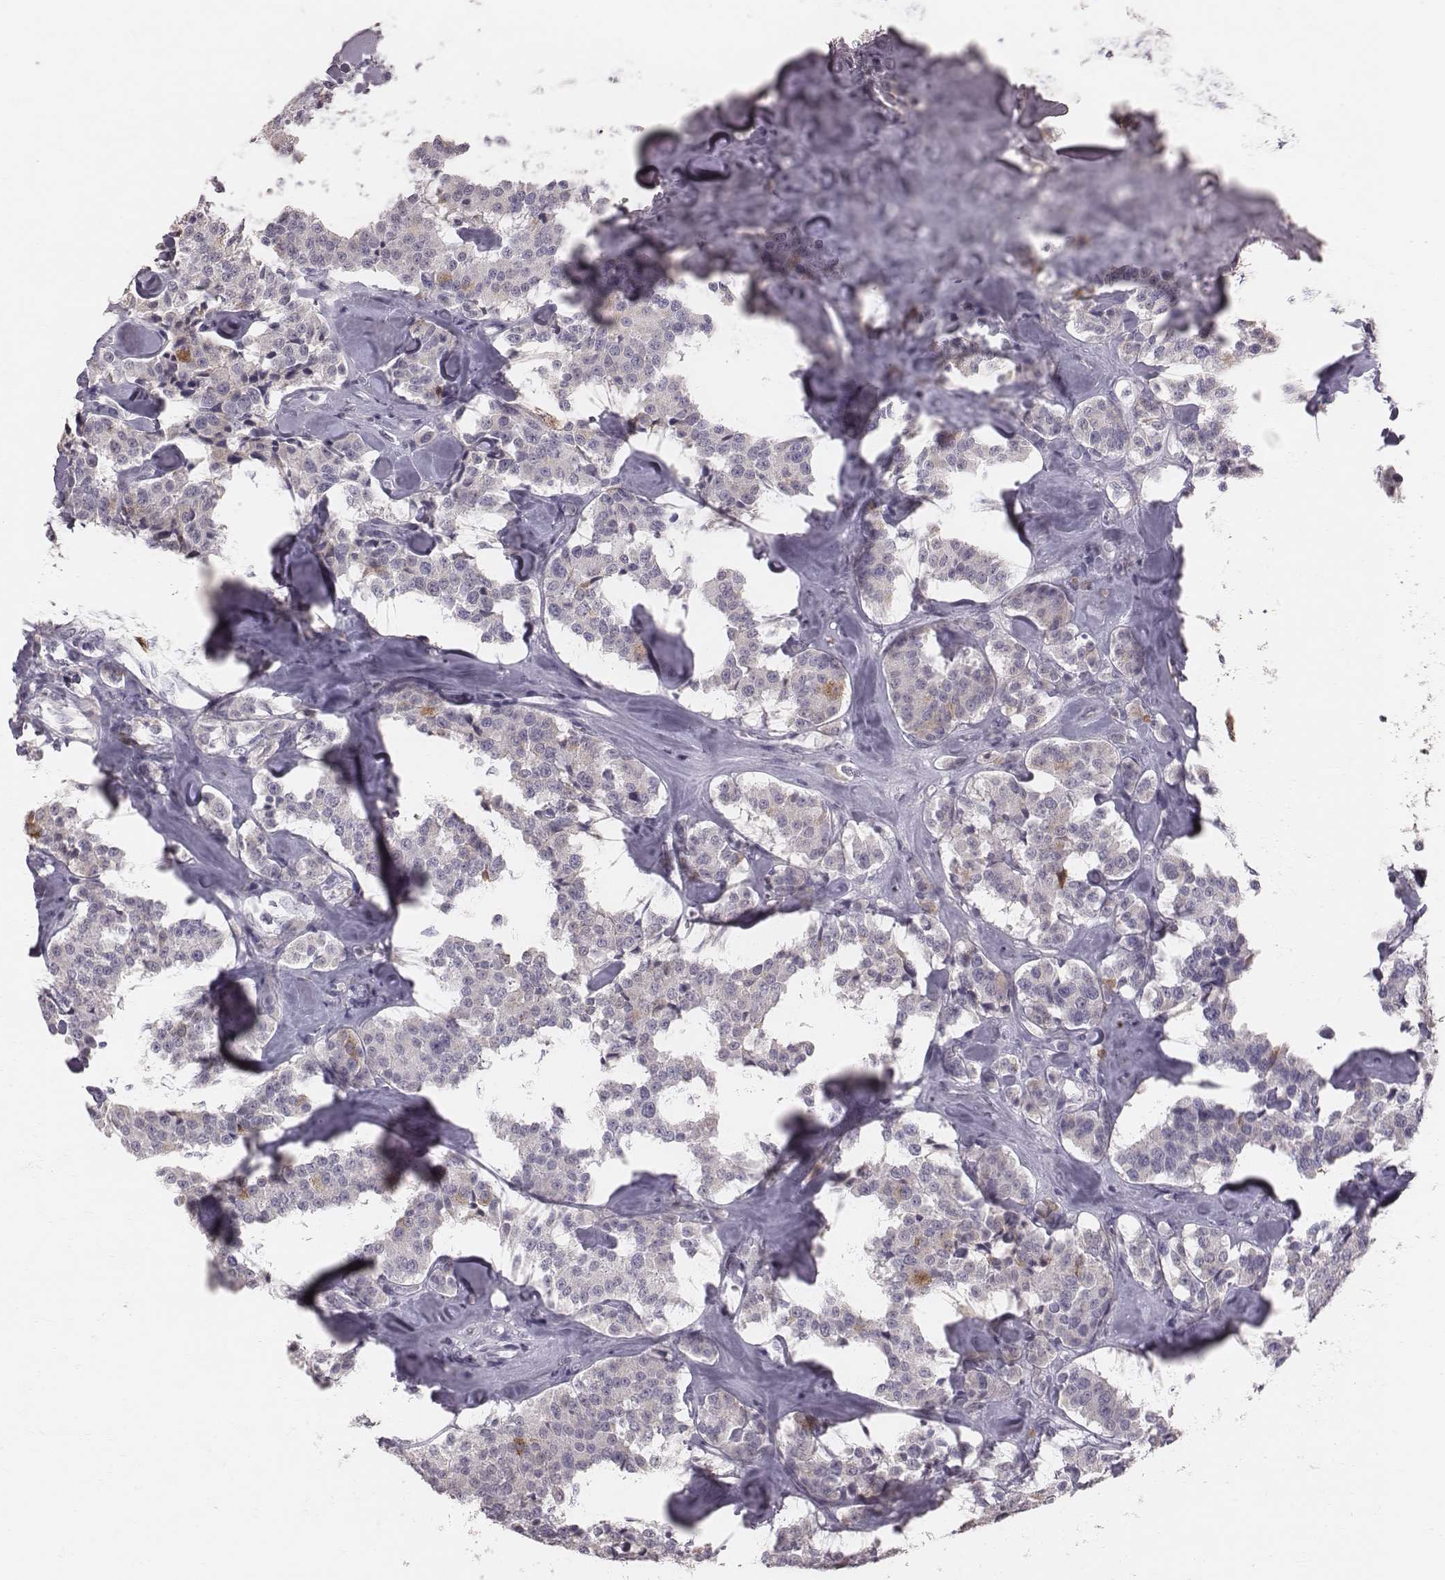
{"staining": {"intensity": "negative", "quantity": "none", "location": "none"}, "tissue": "carcinoid", "cell_type": "Tumor cells", "image_type": "cancer", "snomed": [{"axis": "morphology", "description": "Carcinoid, malignant, NOS"}, {"axis": "topography", "description": "Pancreas"}], "caption": "DAB immunohistochemical staining of human carcinoid displays no significant positivity in tumor cells. (Brightfield microscopy of DAB (3,3'-diaminobenzidine) immunohistochemistry at high magnification).", "gene": "CFTR", "patient": {"sex": "male", "age": 41}}